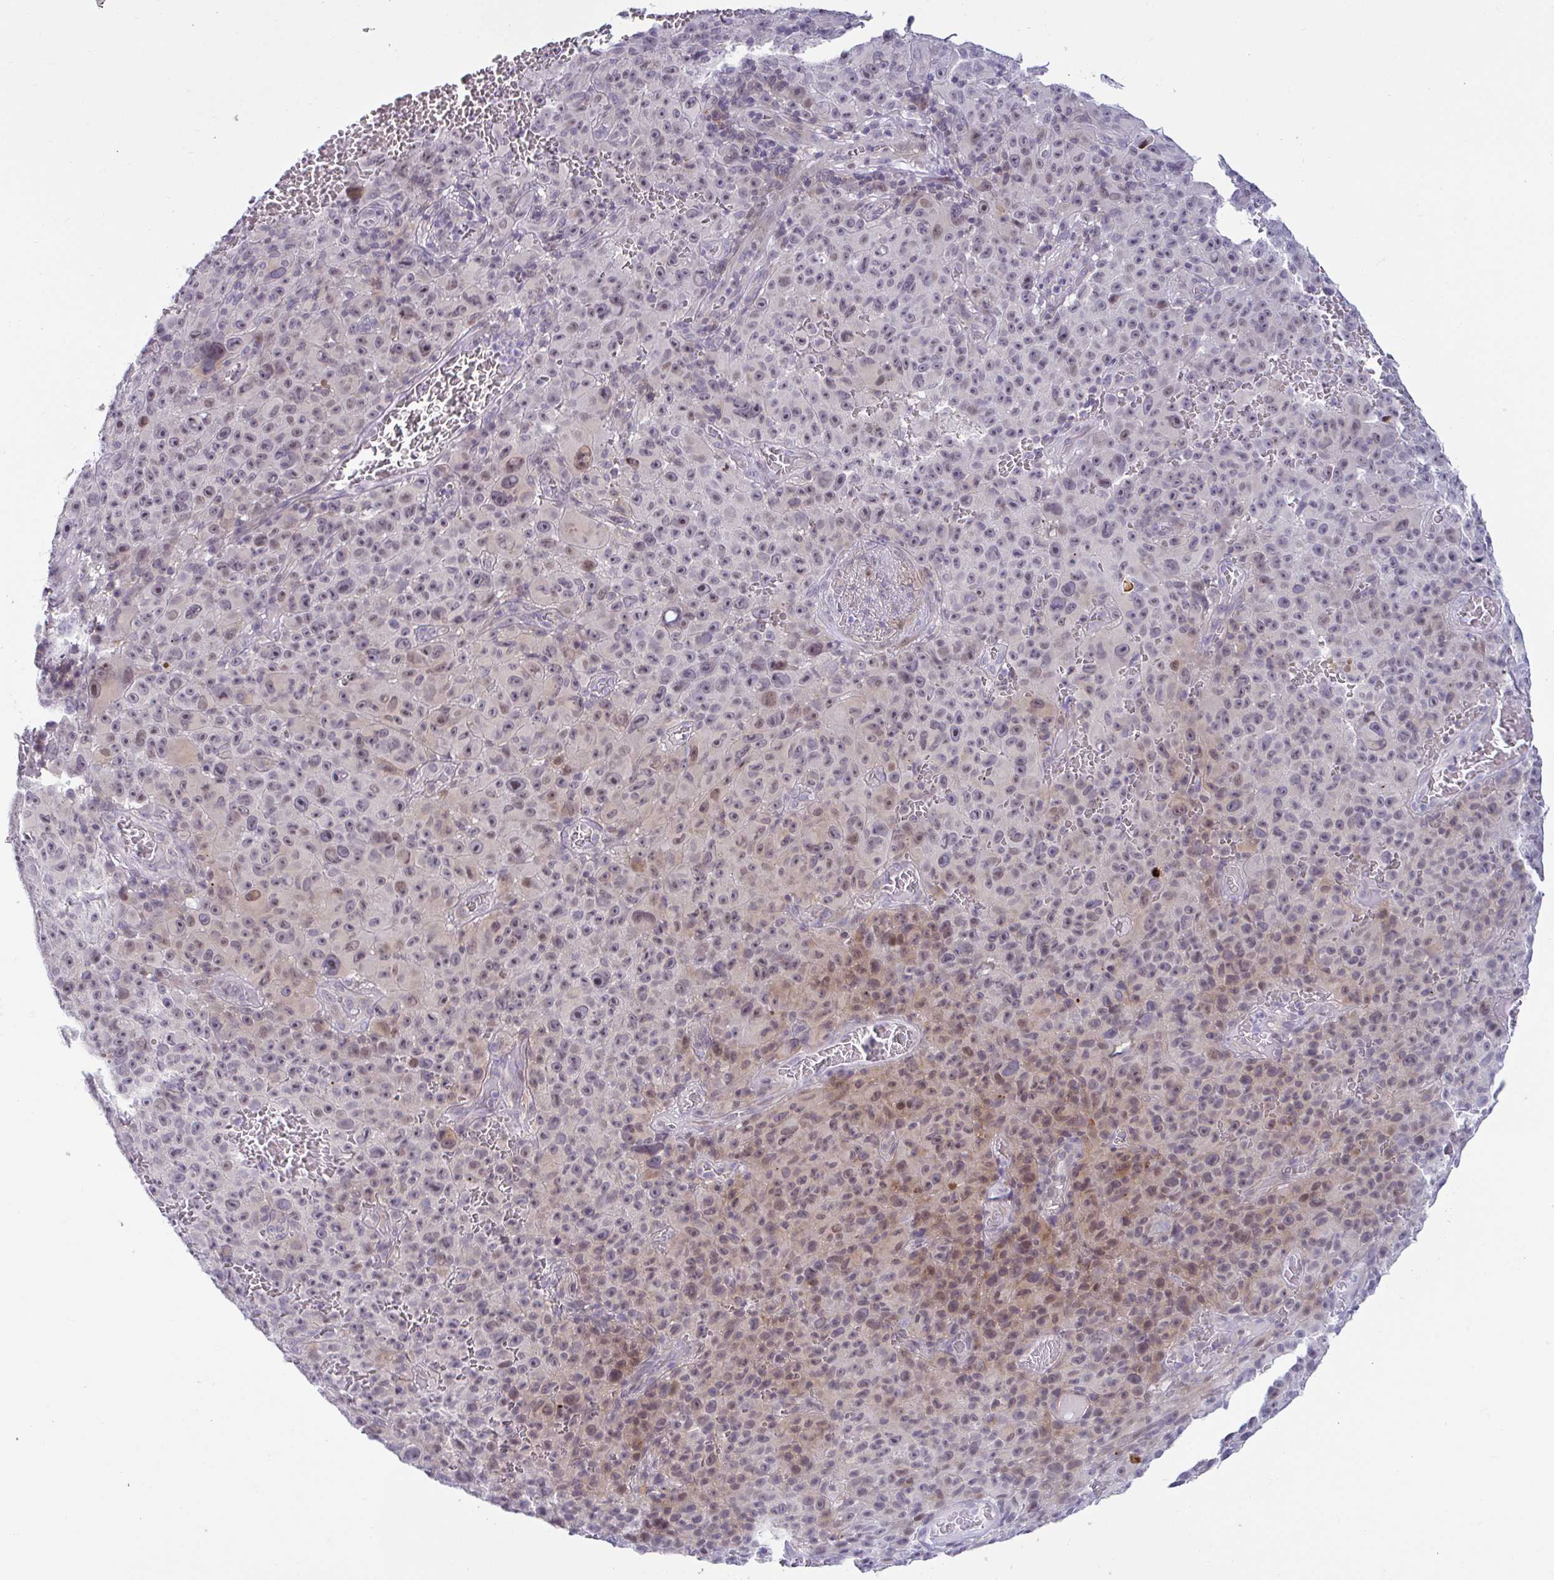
{"staining": {"intensity": "moderate", "quantity": "<25%", "location": "cytoplasmic/membranous"}, "tissue": "melanoma", "cell_type": "Tumor cells", "image_type": "cancer", "snomed": [{"axis": "morphology", "description": "Malignant melanoma, NOS"}, {"axis": "topography", "description": "Skin"}], "caption": "Immunohistochemical staining of malignant melanoma demonstrates moderate cytoplasmic/membranous protein staining in about <25% of tumor cells. Using DAB (3,3'-diaminobenzidine) (brown) and hematoxylin (blue) stains, captured at high magnification using brightfield microscopy.", "gene": "GSTM1", "patient": {"sex": "female", "age": 82}}